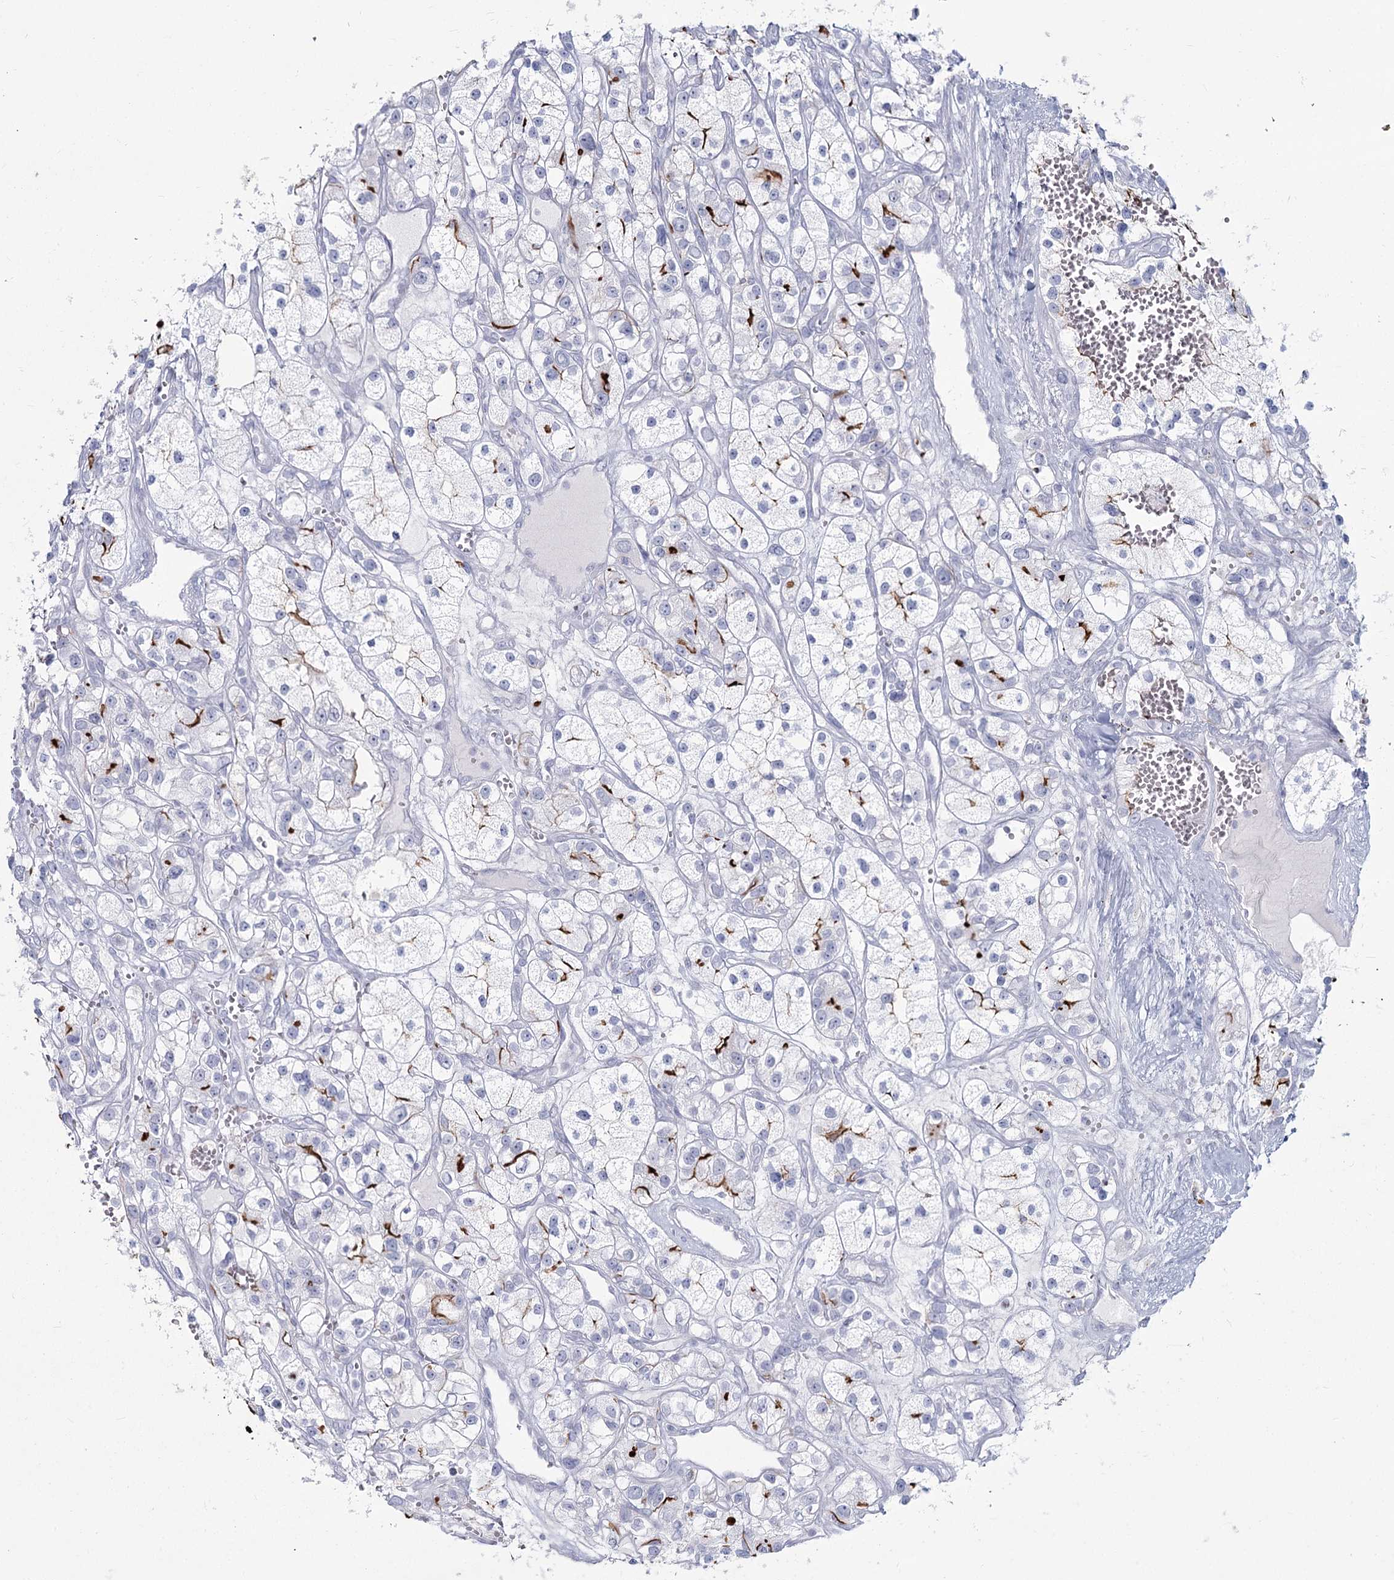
{"staining": {"intensity": "strong", "quantity": "<25%", "location": "cytoplasmic/membranous"}, "tissue": "renal cancer", "cell_type": "Tumor cells", "image_type": "cancer", "snomed": [{"axis": "morphology", "description": "Adenocarcinoma, NOS"}, {"axis": "topography", "description": "Kidney"}], "caption": "Tumor cells show medium levels of strong cytoplasmic/membranous positivity in about <25% of cells in renal adenocarcinoma. (DAB (3,3'-diaminobenzidine) IHC with brightfield microscopy, high magnification).", "gene": "SLC6A19", "patient": {"sex": "female", "age": 57}}